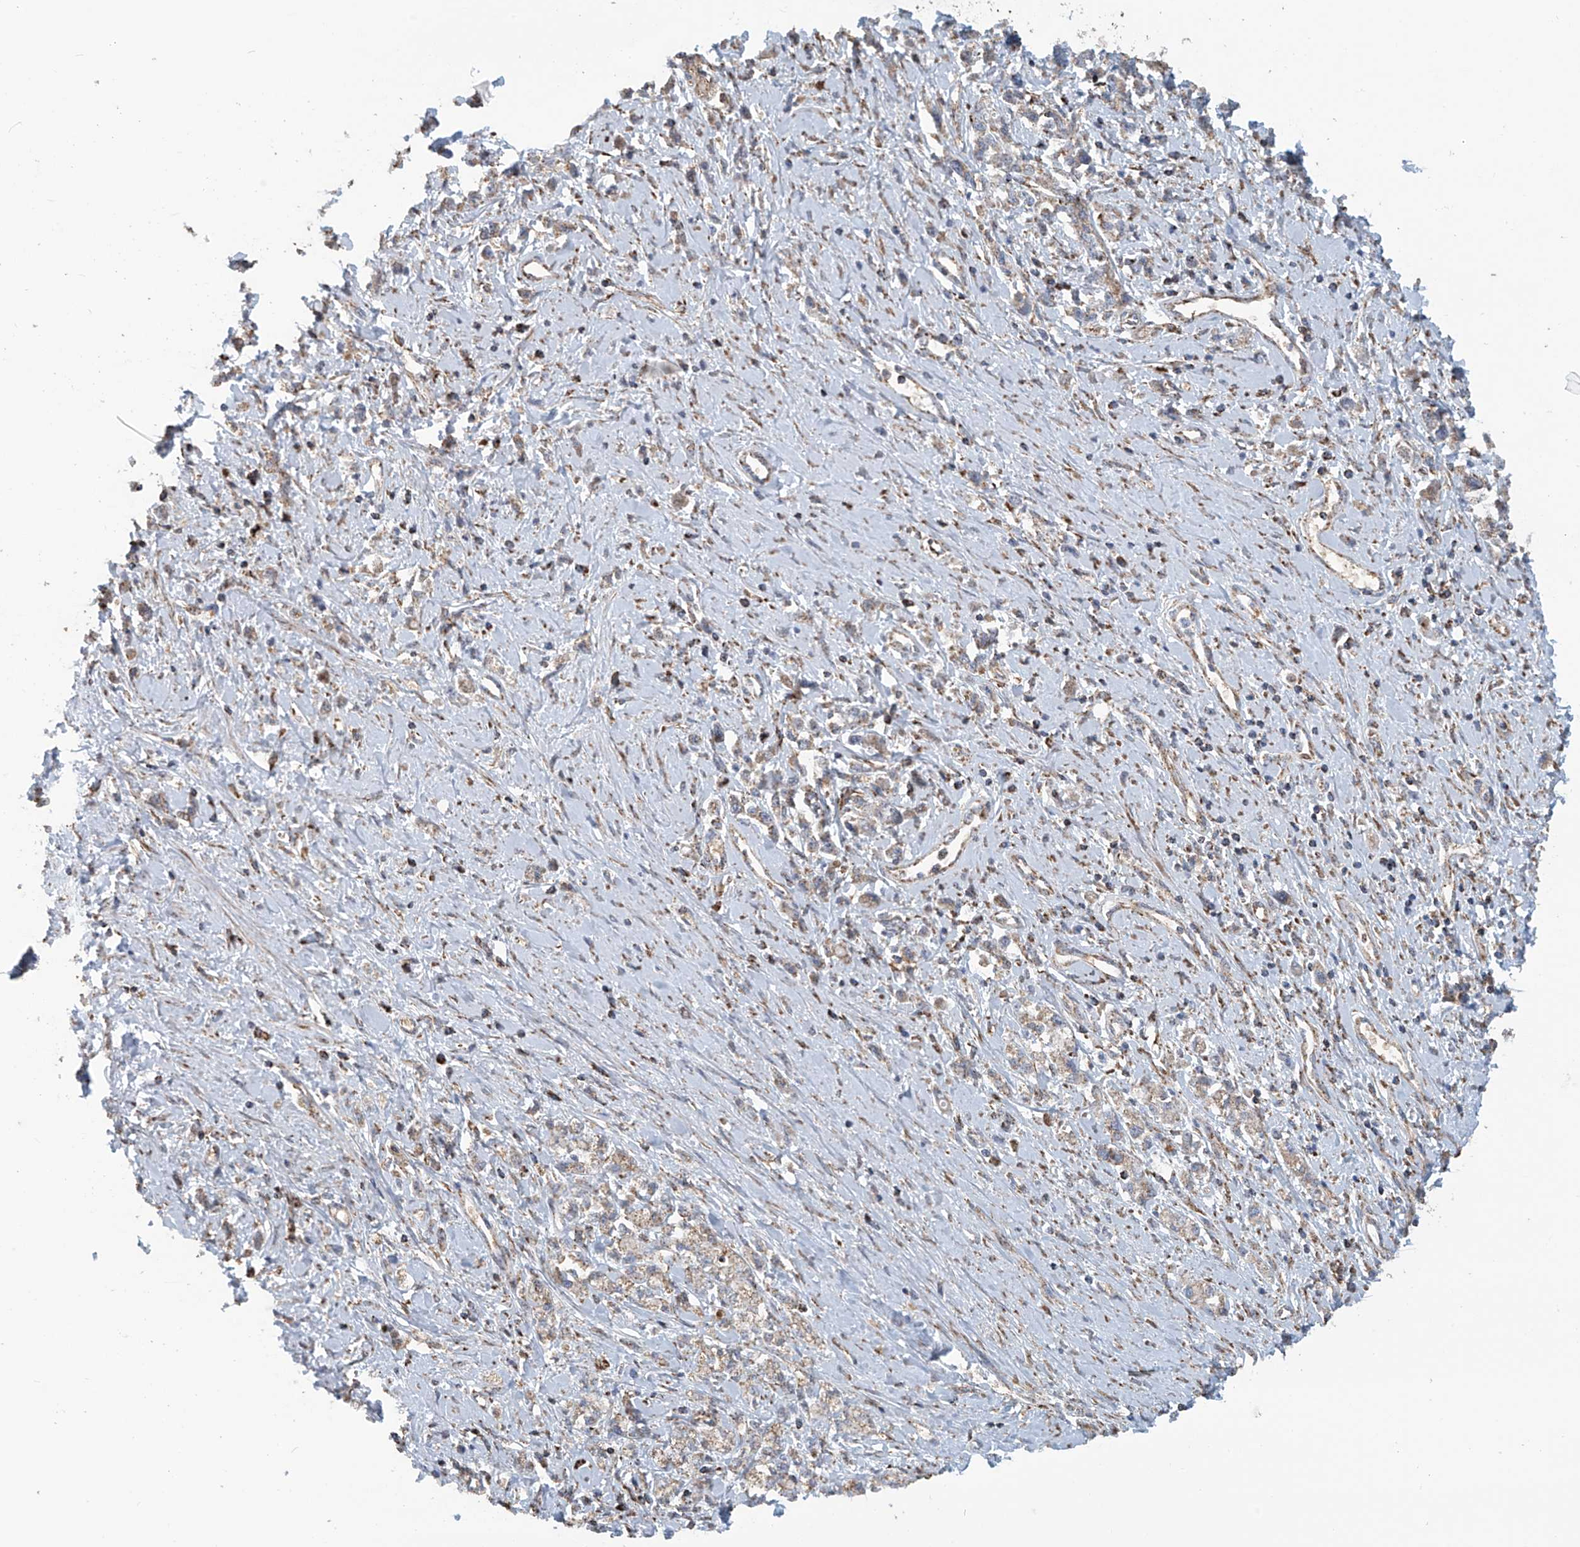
{"staining": {"intensity": "weak", "quantity": ">75%", "location": "cytoplasmic/membranous"}, "tissue": "stomach cancer", "cell_type": "Tumor cells", "image_type": "cancer", "snomed": [{"axis": "morphology", "description": "Adenocarcinoma, NOS"}, {"axis": "topography", "description": "Stomach"}], "caption": "Brown immunohistochemical staining in stomach cancer demonstrates weak cytoplasmic/membranous expression in approximately >75% of tumor cells.", "gene": "COMMD1", "patient": {"sex": "female", "age": 76}}